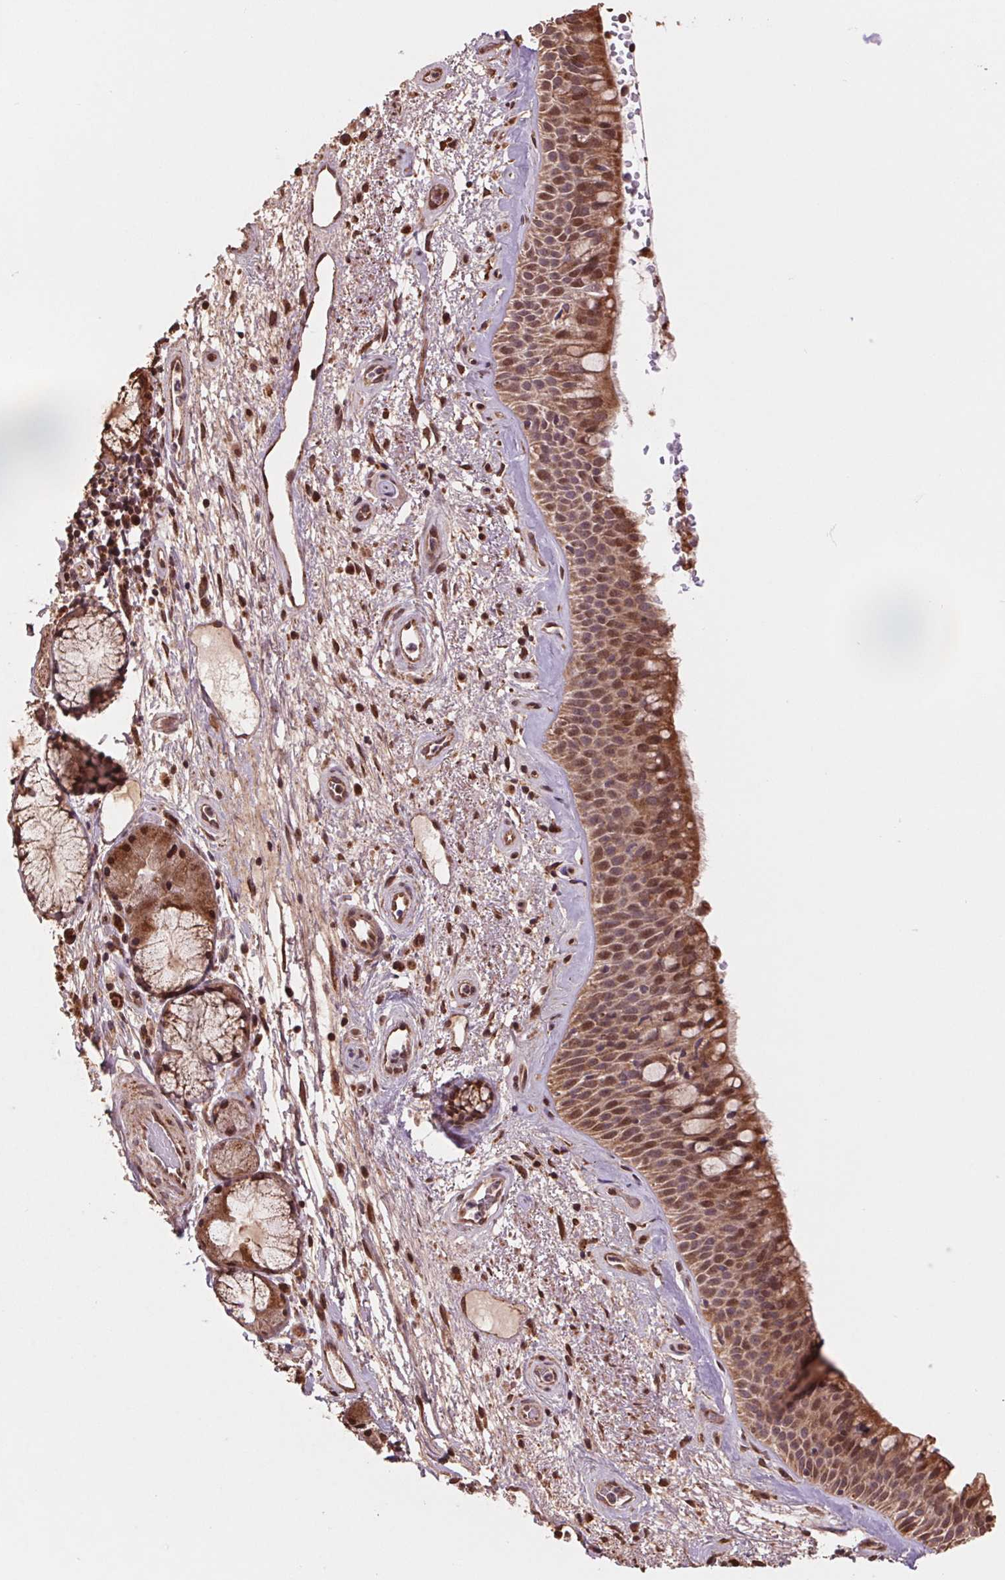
{"staining": {"intensity": "moderate", "quantity": ">75%", "location": "cytoplasmic/membranous"}, "tissue": "bronchus", "cell_type": "Respiratory epithelial cells", "image_type": "normal", "snomed": [{"axis": "morphology", "description": "Normal tissue, NOS"}, {"axis": "topography", "description": "Bronchus"}], "caption": "This micrograph exhibits normal bronchus stained with immunohistochemistry (IHC) to label a protein in brown. The cytoplasmic/membranous of respiratory epithelial cells show moderate positivity for the protein. Nuclei are counter-stained blue.", "gene": "PDHA1", "patient": {"sex": "male", "age": 48}}